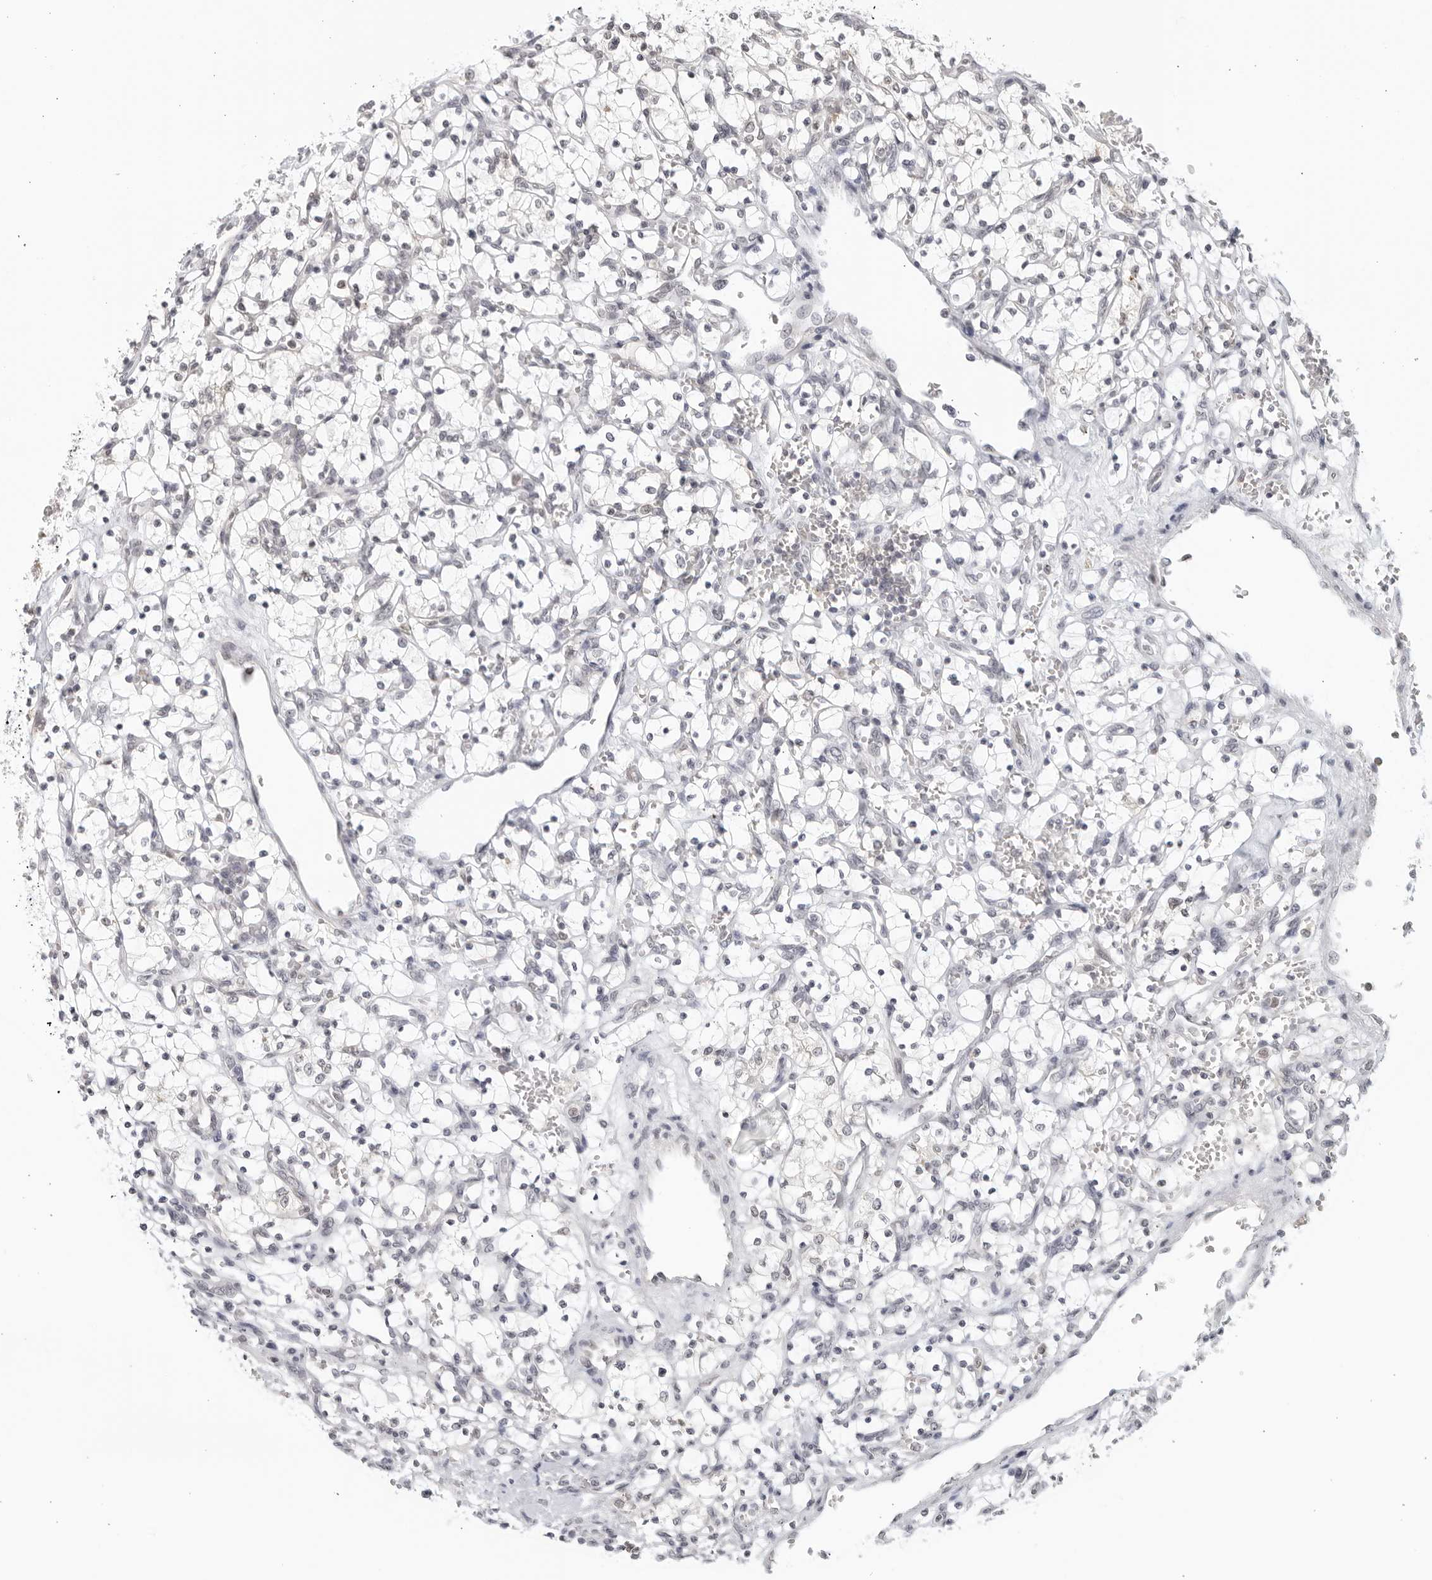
{"staining": {"intensity": "negative", "quantity": "none", "location": "none"}, "tissue": "renal cancer", "cell_type": "Tumor cells", "image_type": "cancer", "snomed": [{"axis": "morphology", "description": "Adenocarcinoma, NOS"}, {"axis": "topography", "description": "Kidney"}], "caption": "Histopathology image shows no protein expression in tumor cells of renal cancer (adenocarcinoma) tissue.", "gene": "RAB11FIP3", "patient": {"sex": "female", "age": 69}}